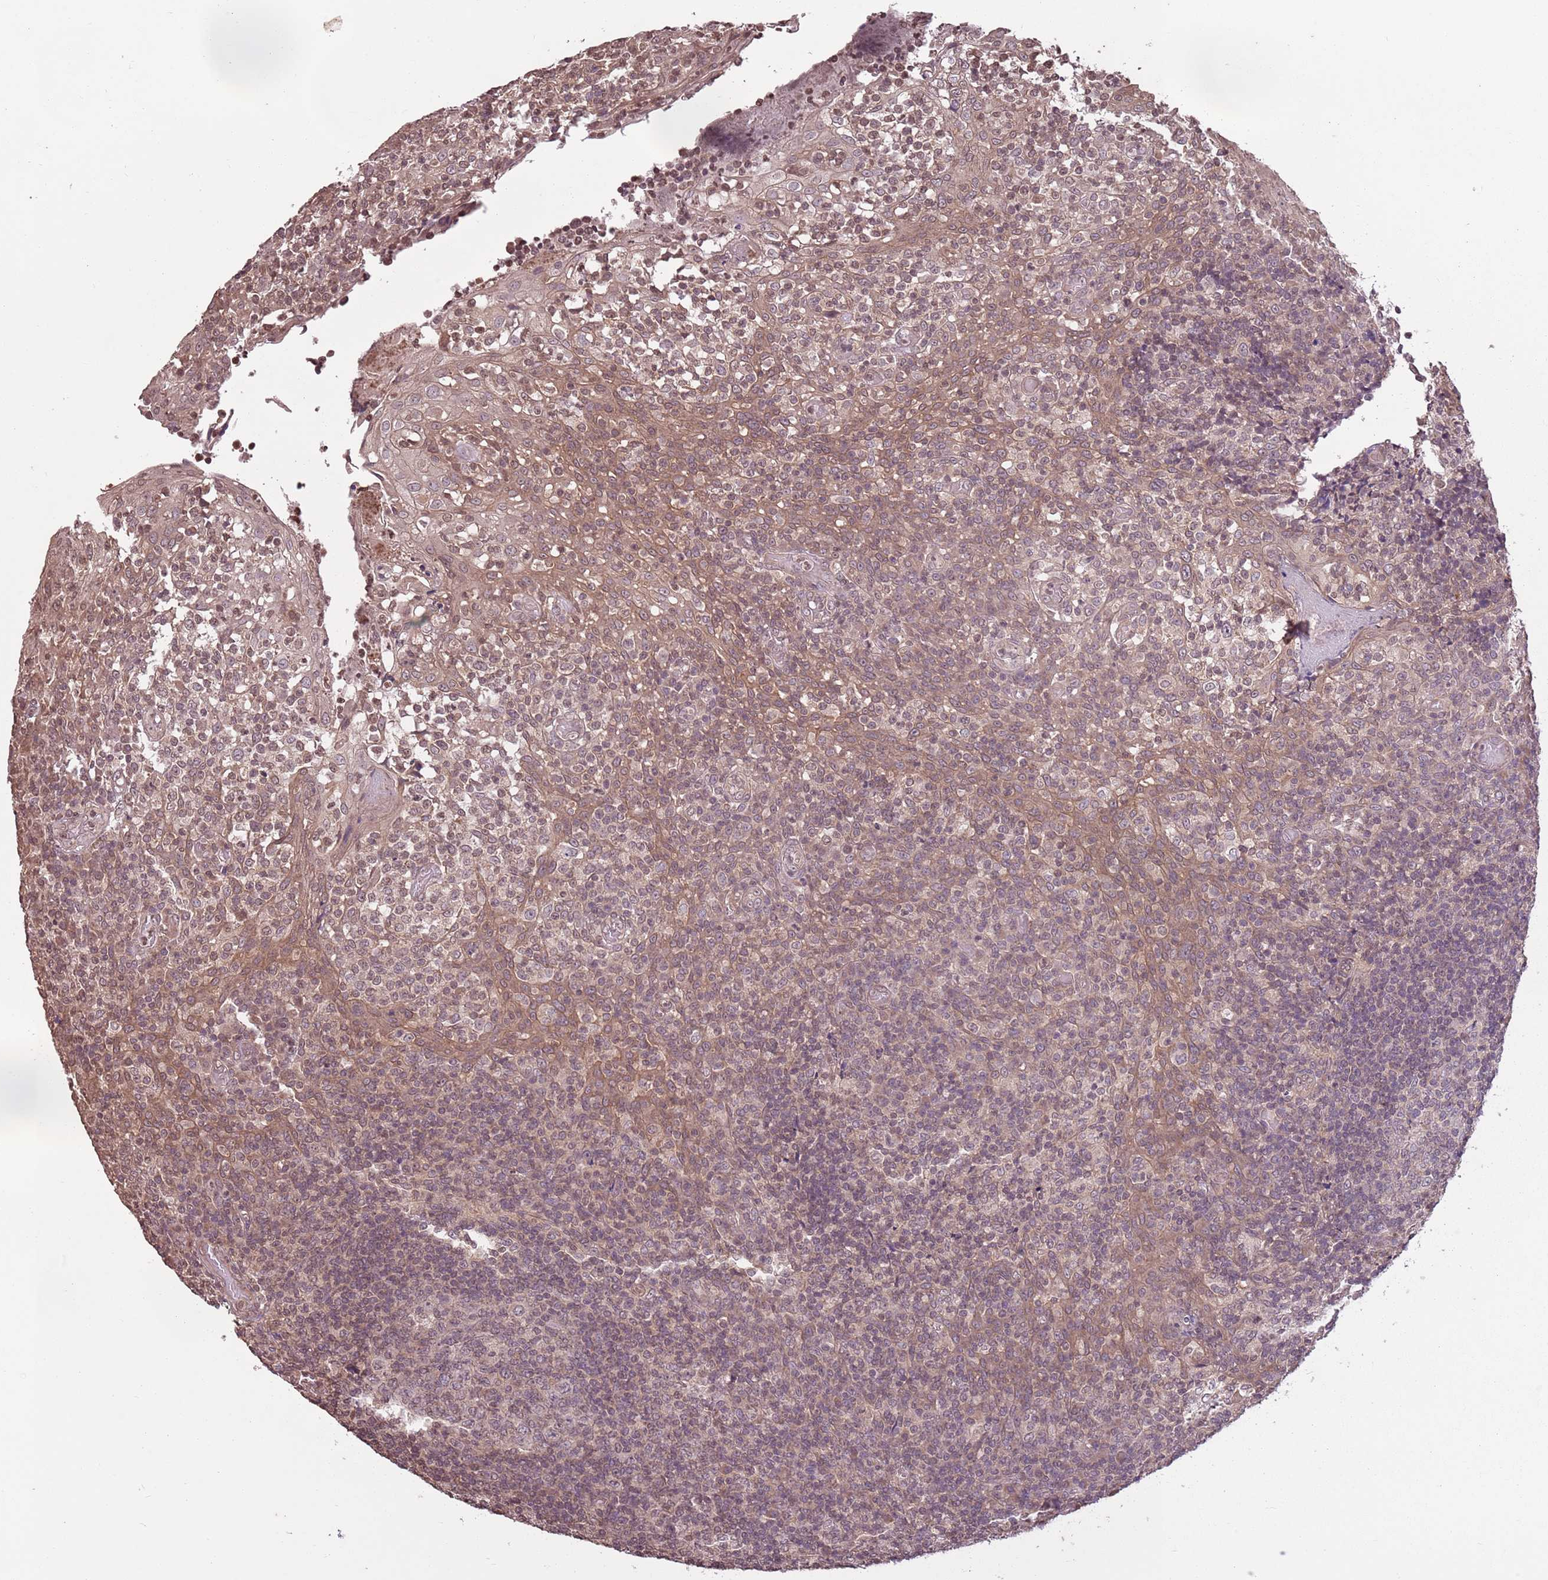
{"staining": {"intensity": "weak", "quantity": "<25%", "location": "cytoplasmic/membranous"}, "tissue": "tonsil", "cell_type": "Germinal center cells", "image_type": "normal", "snomed": [{"axis": "morphology", "description": "Normal tissue, NOS"}, {"axis": "topography", "description": "Tonsil"}], "caption": "This is an immunohistochemistry photomicrograph of normal tonsil. There is no staining in germinal center cells.", "gene": "CAPN9", "patient": {"sex": "female", "age": 19}}